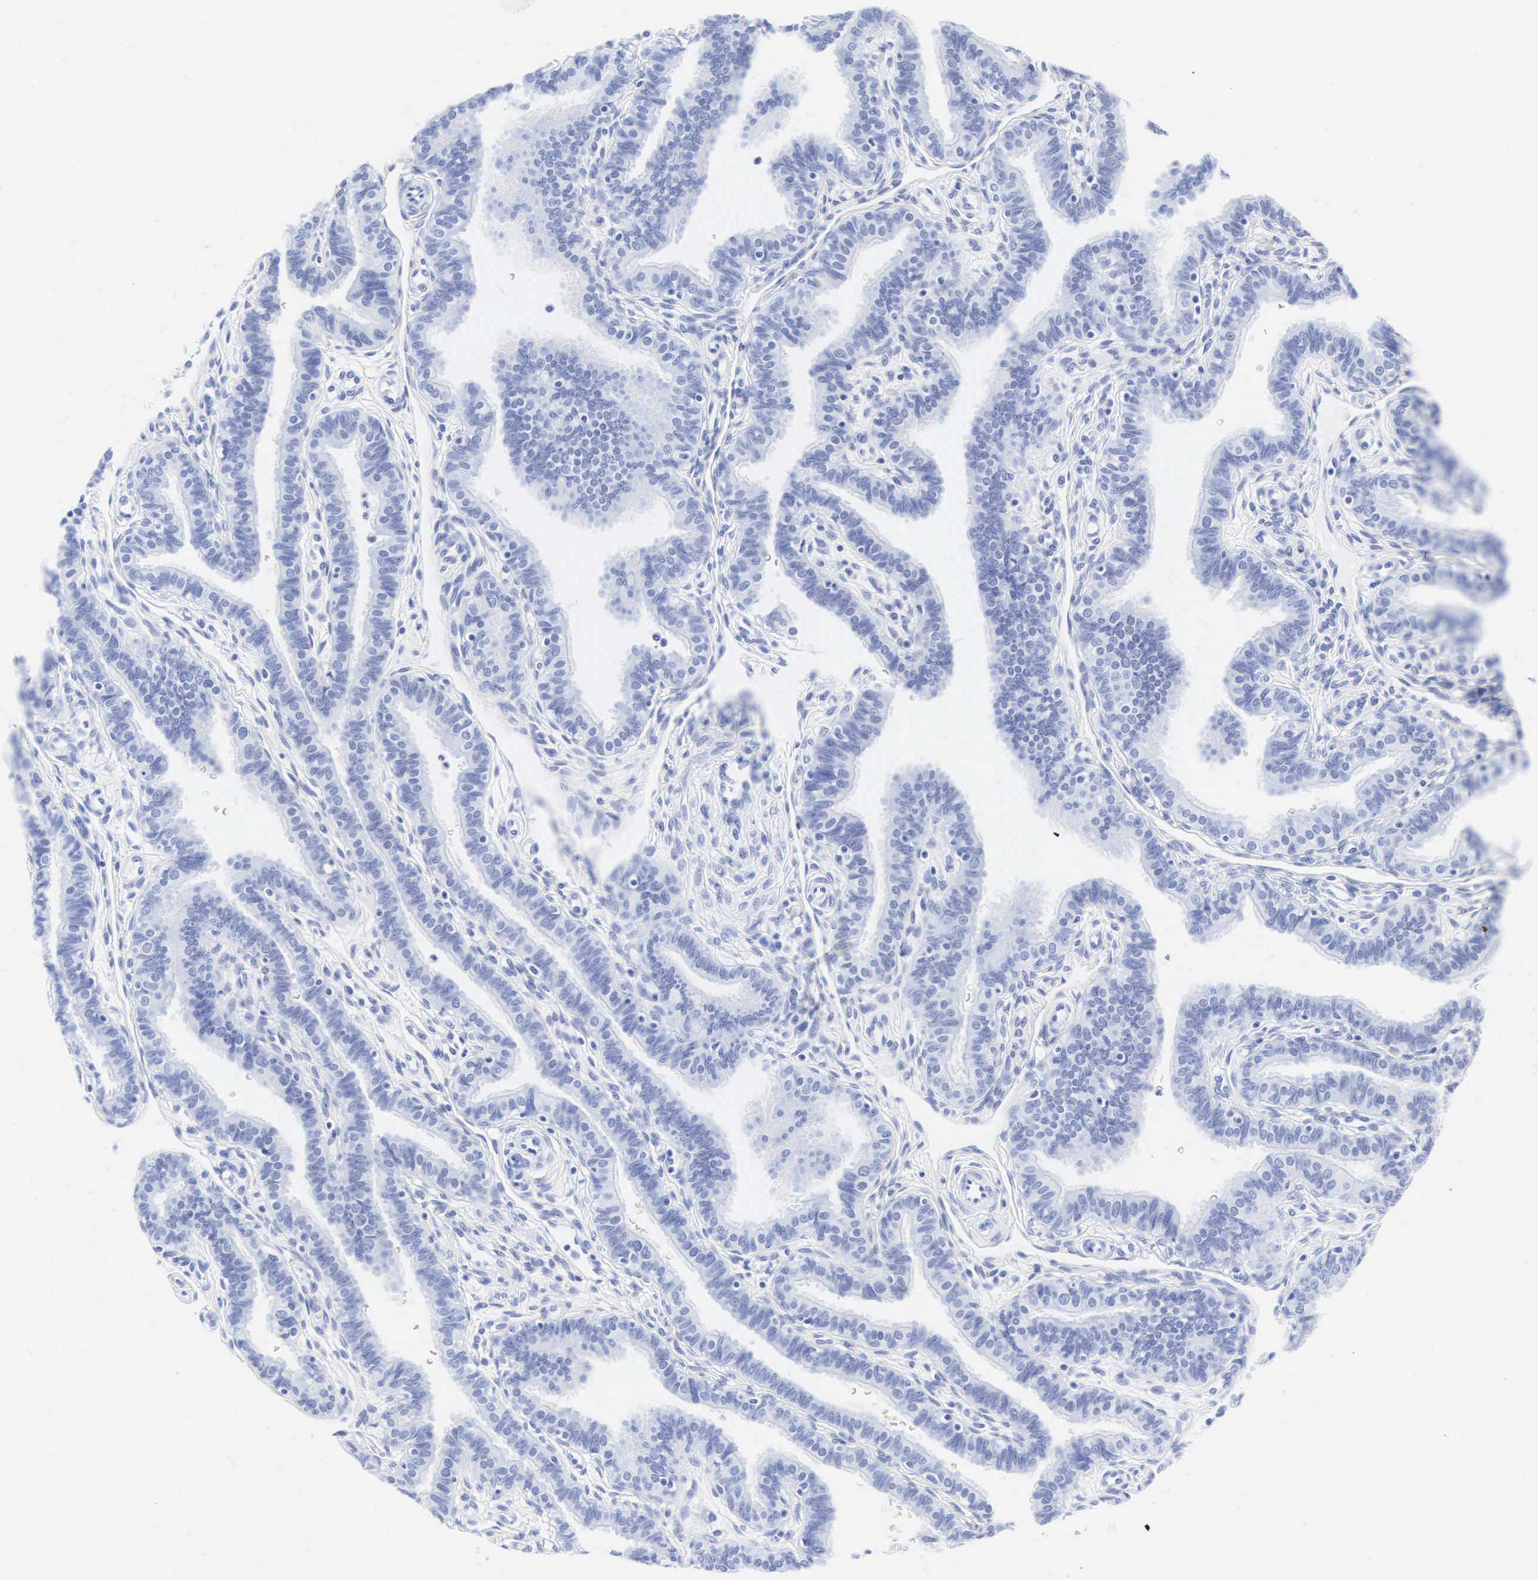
{"staining": {"intensity": "negative", "quantity": "none", "location": "none"}, "tissue": "fallopian tube", "cell_type": "Glandular cells", "image_type": "normal", "snomed": [{"axis": "morphology", "description": "Normal tissue, NOS"}, {"axis": "topography", "description": "Fallopian tube"}], "caption": "Immunohistochemical staining of benign fallopian tube reveals no significant staining in glandular cells.", "gene": "CGB3", "patient": {"sex": "female", "age": 32}}